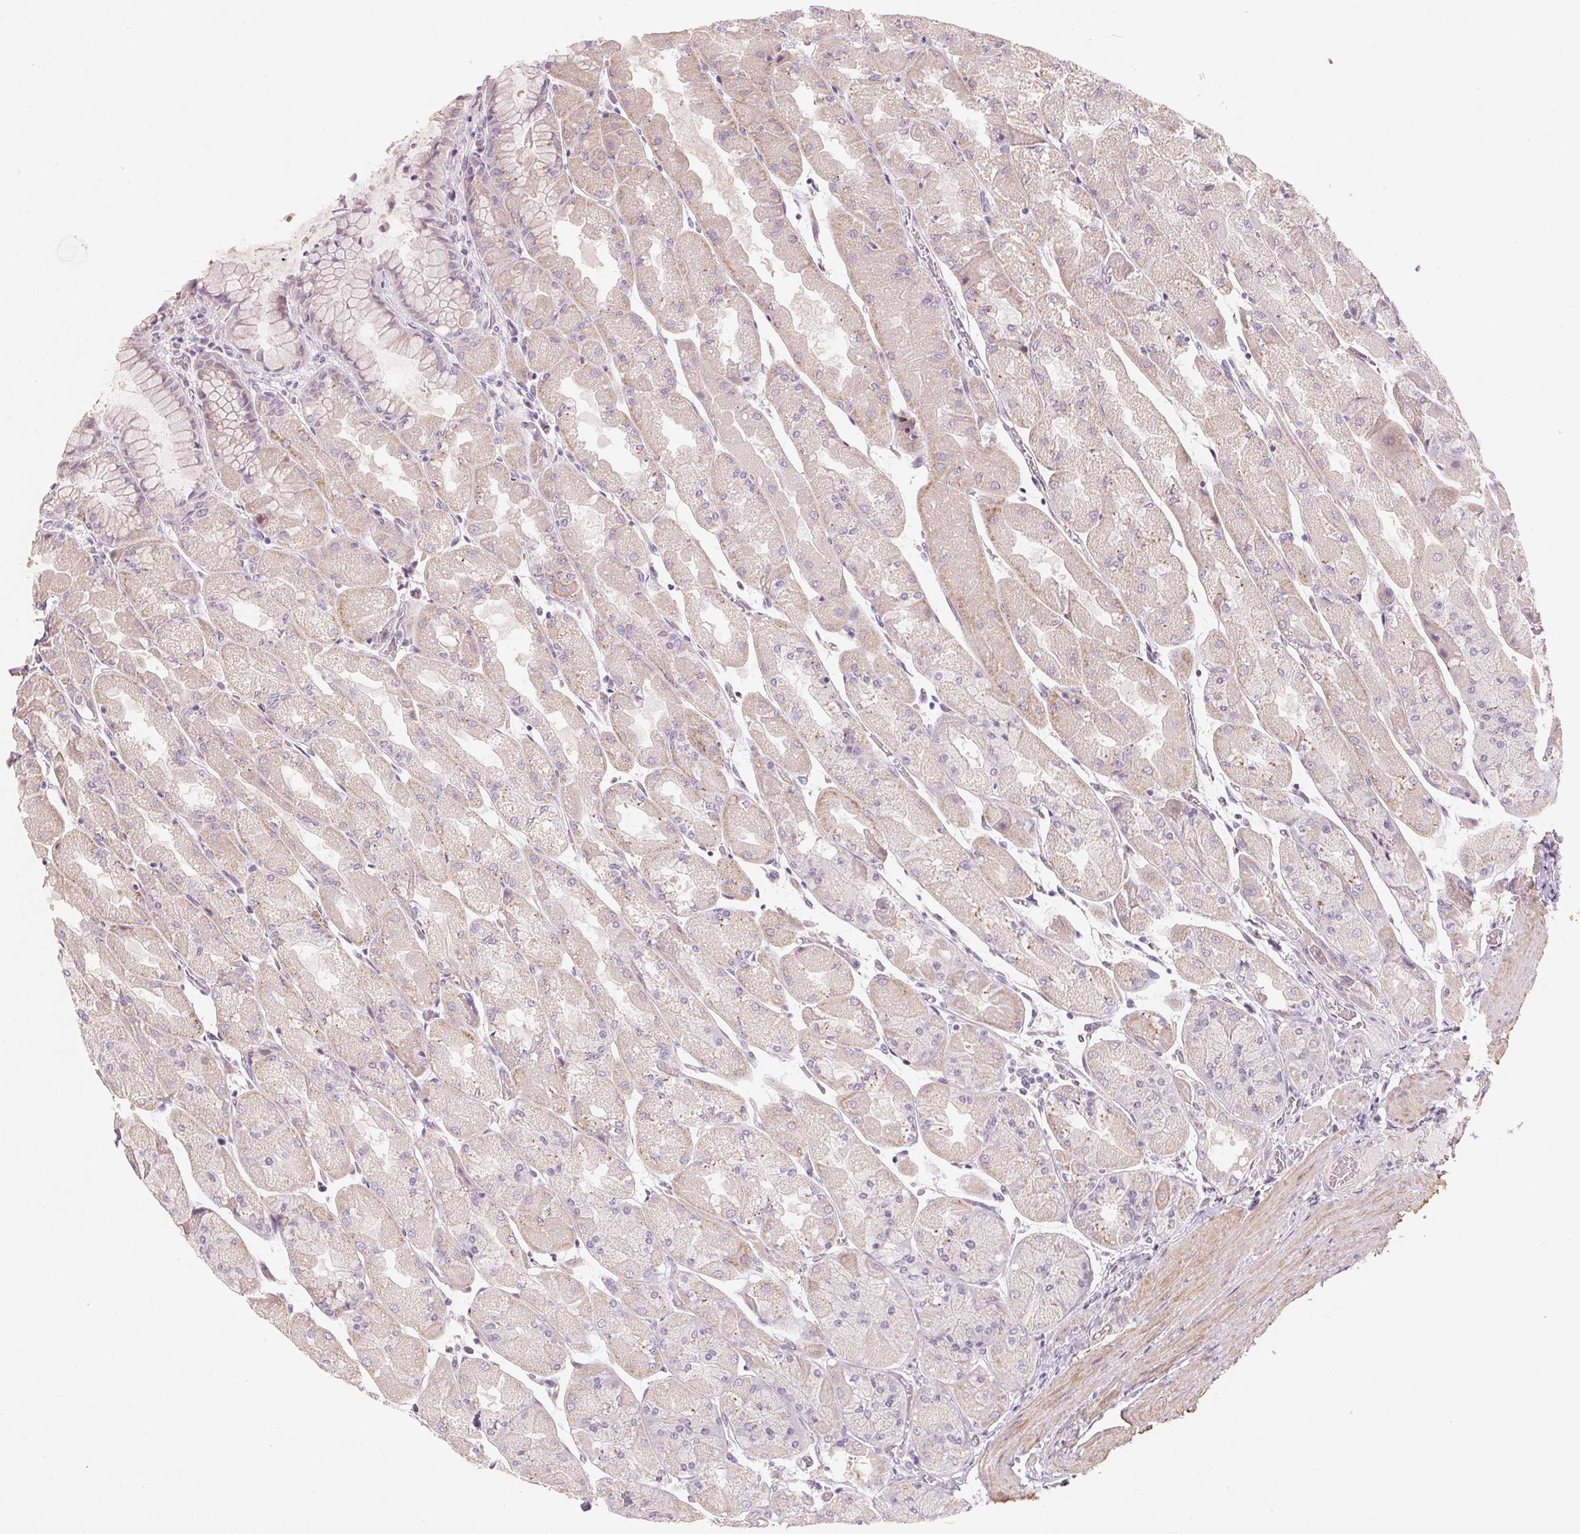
{"staining": {"intensity": "moderate", "quantity": "<25%", "location": "cytoplasmic/membranous"}, "tissue": "stomach", "cell_type": "Glandular cells", "image_type": "normal", "snomed": [{"axis": "morphology", "description": "Normal tissue, NOS"}, {"axis": "topography", "description": "Stomach"}], "caption": "Glandular cells demonstrate low levels of moderate cytoplasmic/membranous staining in approximately <25% of cells in unremarkable stomach. The protein is stained brown, and the nuclei are stained in blue (DAB IHC with brightfield microscopy, high magnification).", "gene": "DRAM2", "patient": {"sex": "female", "age": 61}}